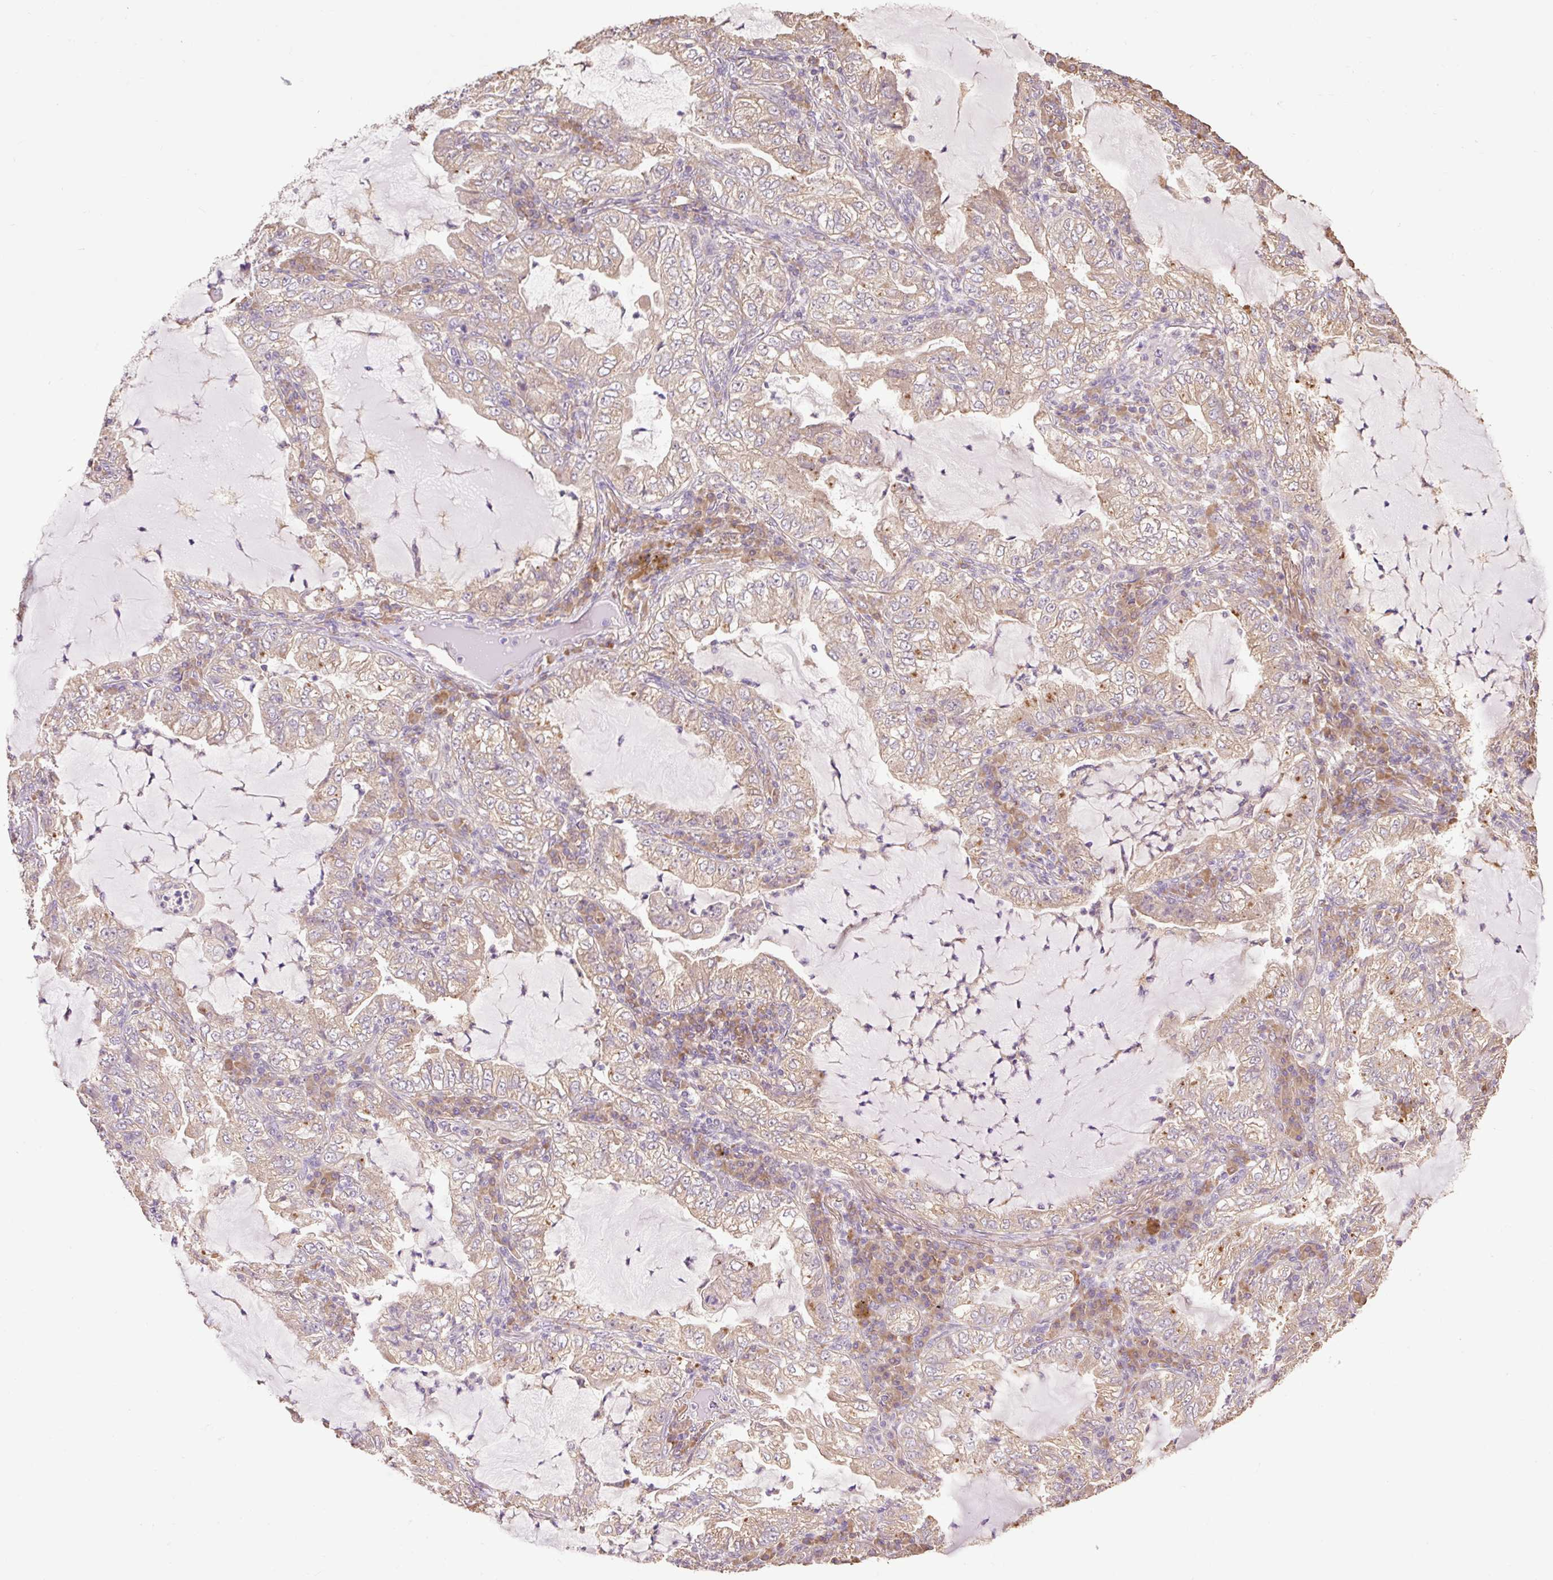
{"staining": {"intensity": "weak", "quantity": ">75%", "location": "cytoplasmic/membranous"}, "tissue": "lung cancer", "cell_type": "Tumor cells", "image_type": "cancer", "snomed": [{"axis": "morphology", "description": "Adenocarcinoma, NOS"}, {"axis": "topography", "description": "Lung"}], "caption": "IHC micrograph of human lung cancer stained for a protein (brown), which reveals low levels of weak cytoplasmic/membranous expression in approximately >75% of tumor cells.", "gene": "DESI1", "patient": {"sex": "female", "age": 73}}